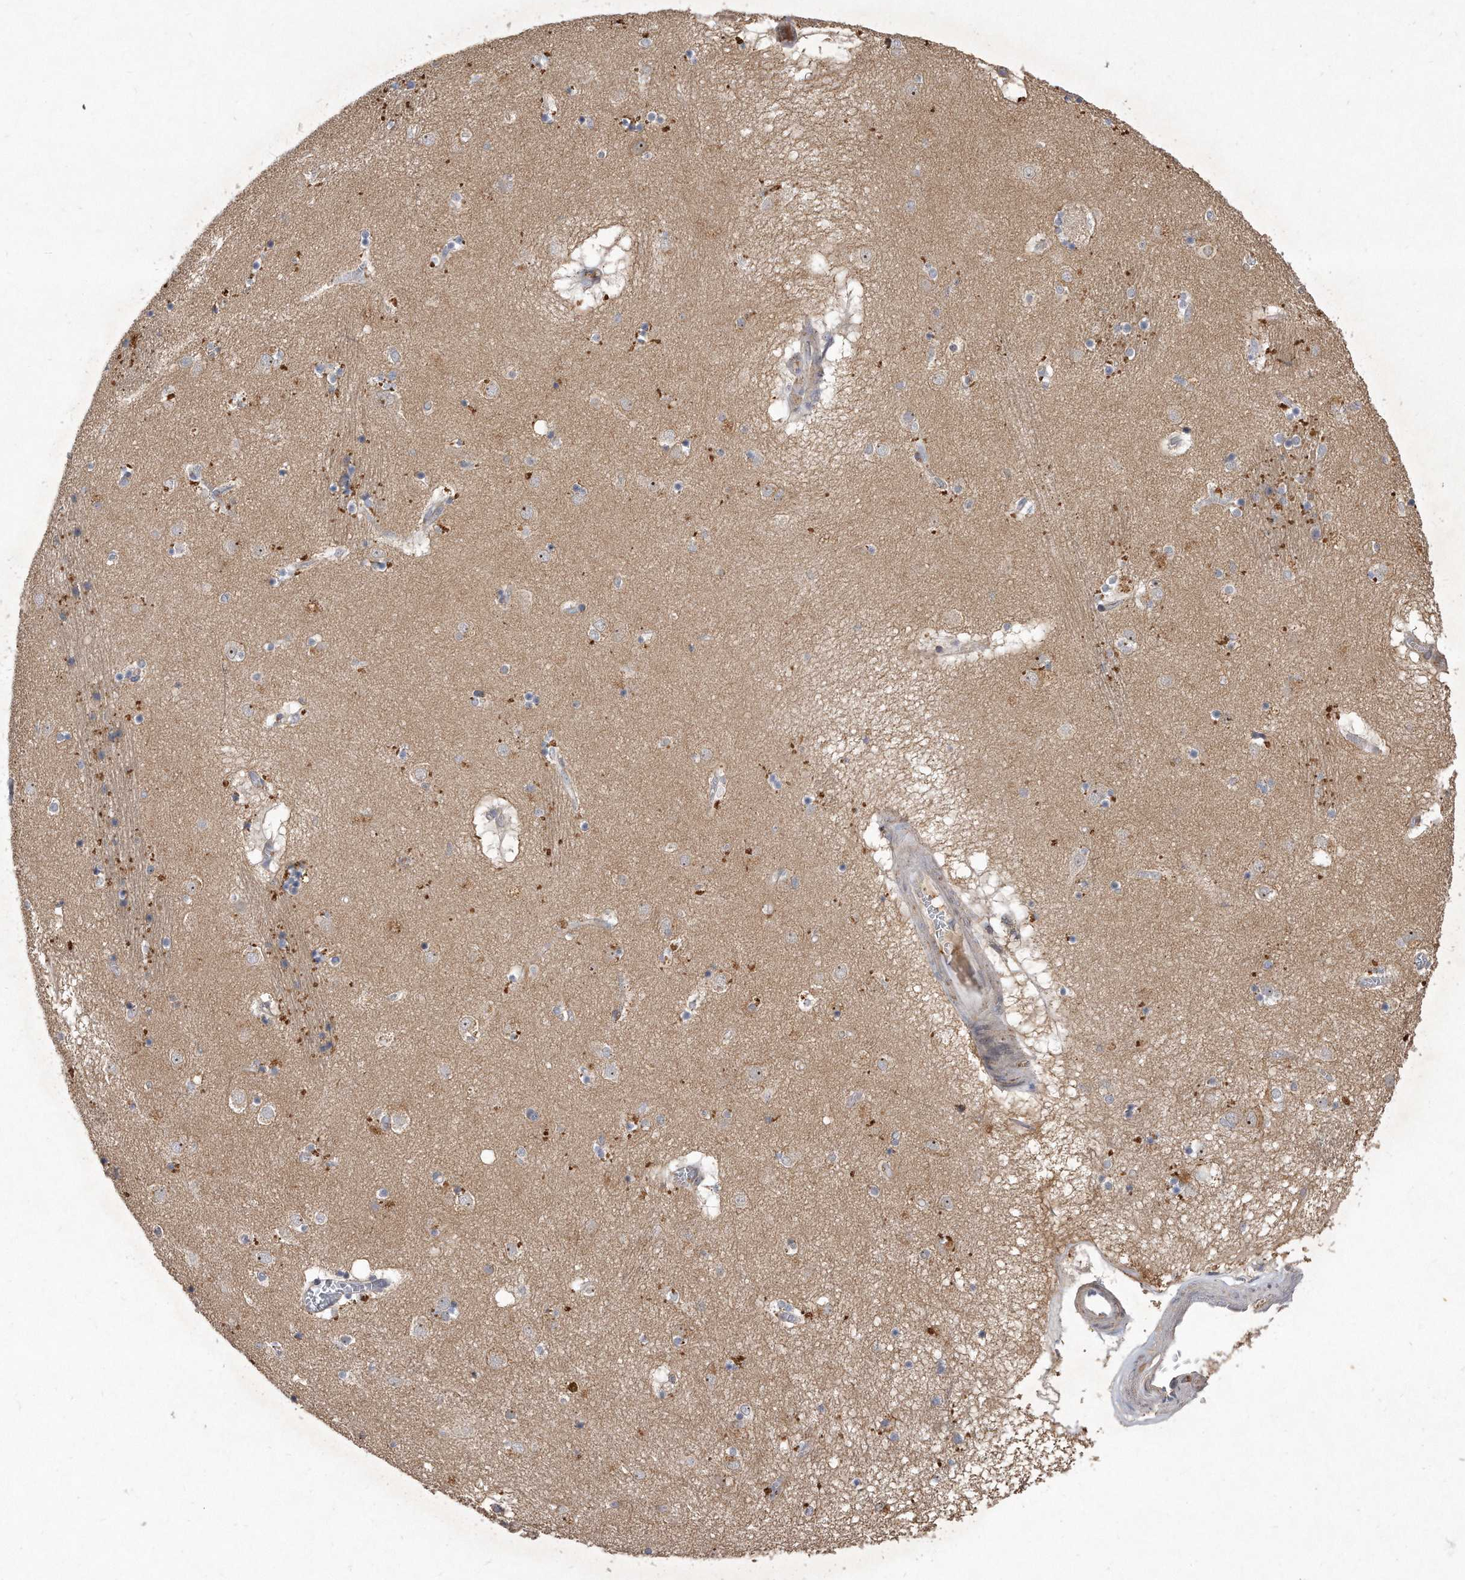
{"staining": {"intensity": "negative", "quantity": "none", "location": "none"}, "tissue": "caudate", "cell_type": "Glial cells", "image_type": "normal", "snomed": [{"axis": "morphology", "description": "Normal tissue, NOS"}, {"axis": "topography", "description": "Lateral ventricle wall"}], "caption": "This is a image of IHC staining of normal caudate, which shows no staining in glial cells. (DAB (3,3'-diaminobenzidine) IHC visualized using brightfield microscopy, high magnification).", "gene": "PGBD2", "patient": {"sex": "male", "age": 70}}